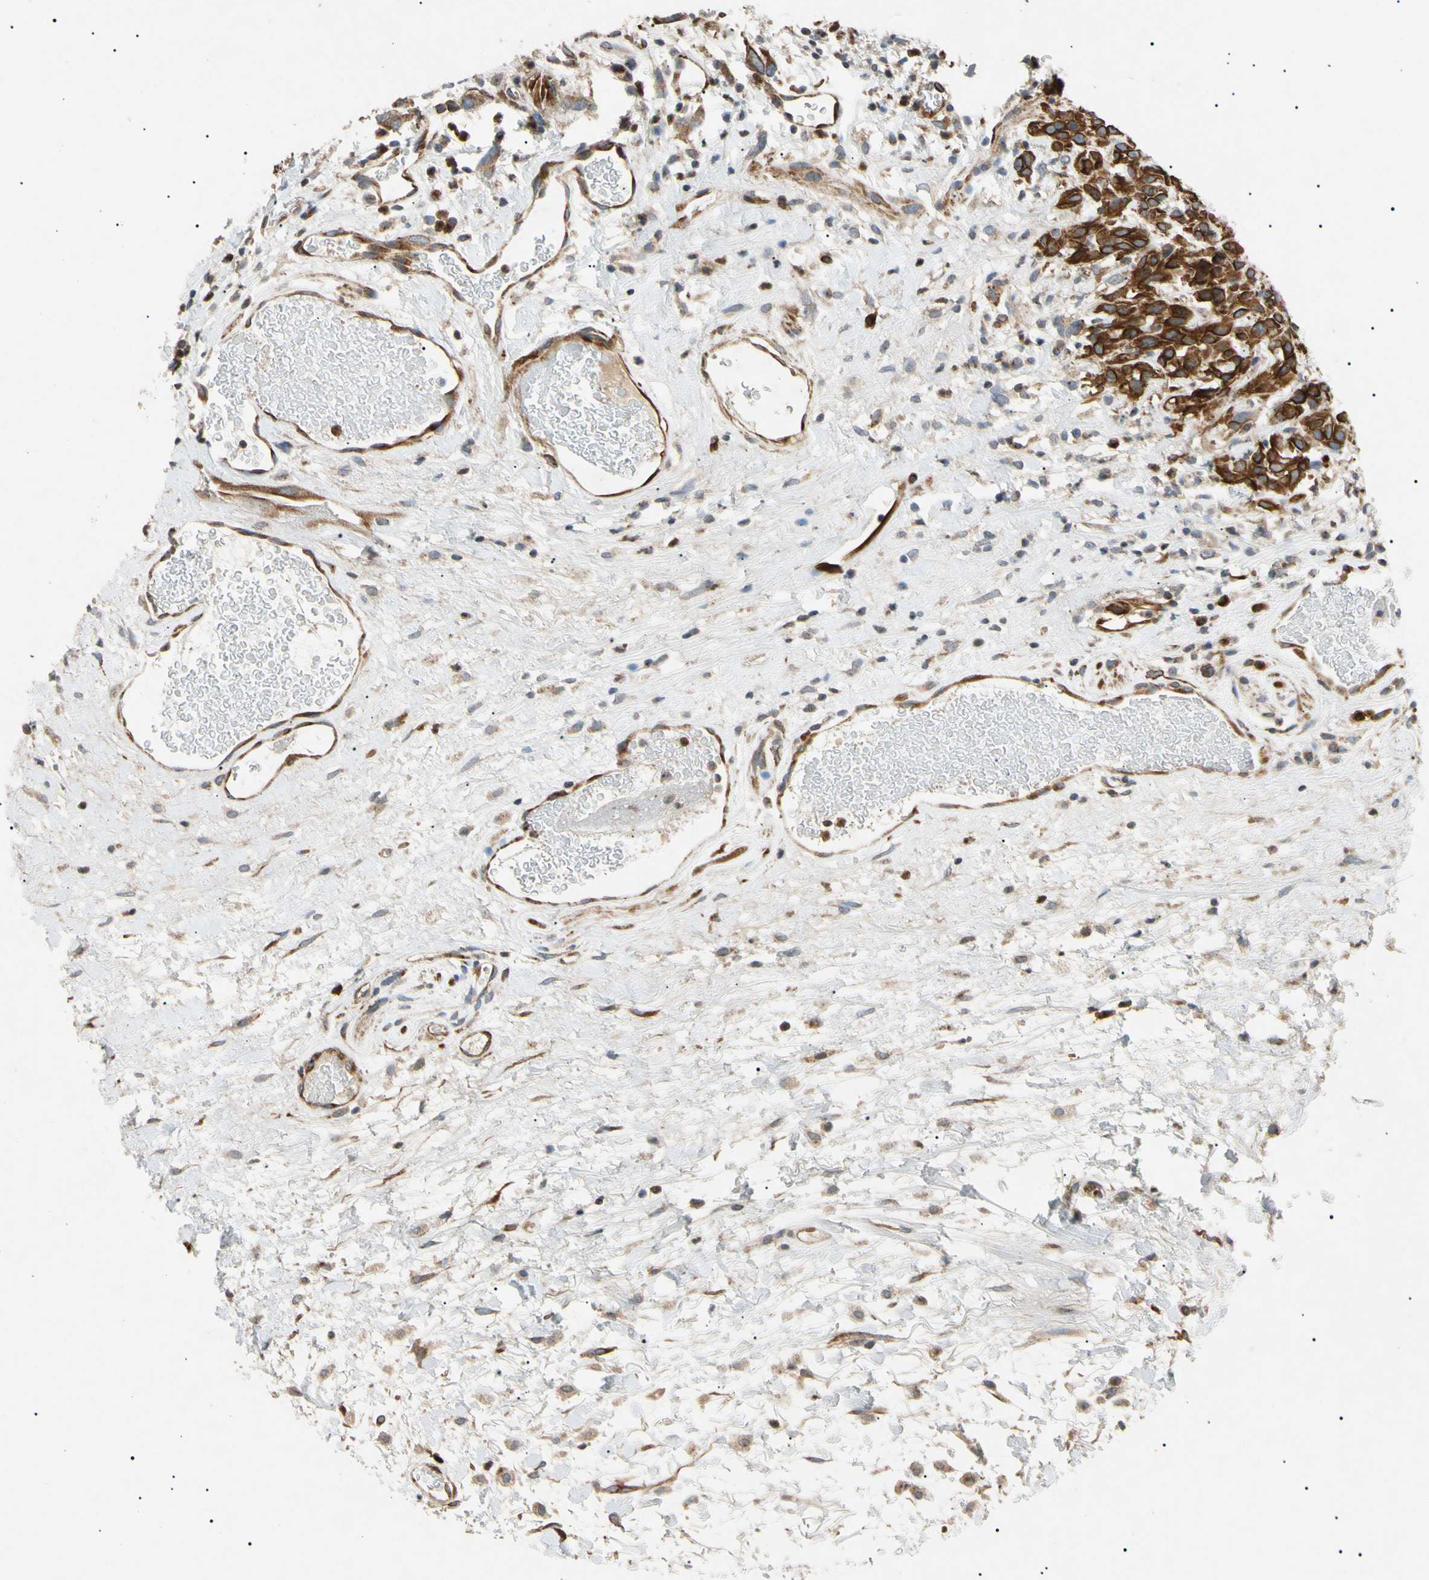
{"staining": {"intensity": "strong", "quantity": ">75%", "location": "cytoplasmic/membranous,nuclear"}, "tissue": "head and neck cancer", "cell_type": "Tumor cells", "image_type": "cancer", "snomed": [{"axis": "morphology", "description": "Normal tissue, NOS"}, {"axis": "morphology", "description": "Squamous cell carcinoma, NOS"}, {"axis": "topography", "description": "Cartilage tissue"}, {"axis": "topography", "description": "Head-Neck"}], "caption": "Strong cytoplasmic/membranous and nuclear protein positivity is seen in approximately >75% of tumor cells in squamous cell carcinoma (head and neck). The staining is performed using DAB (3,3'-diaminobenzidine) brown chromogen to label protein expression. The nuclei are counter-stained blue using hematoxylin.", "gene": "TUBB4A", "patient": {"sex": "male", "age": 62}}